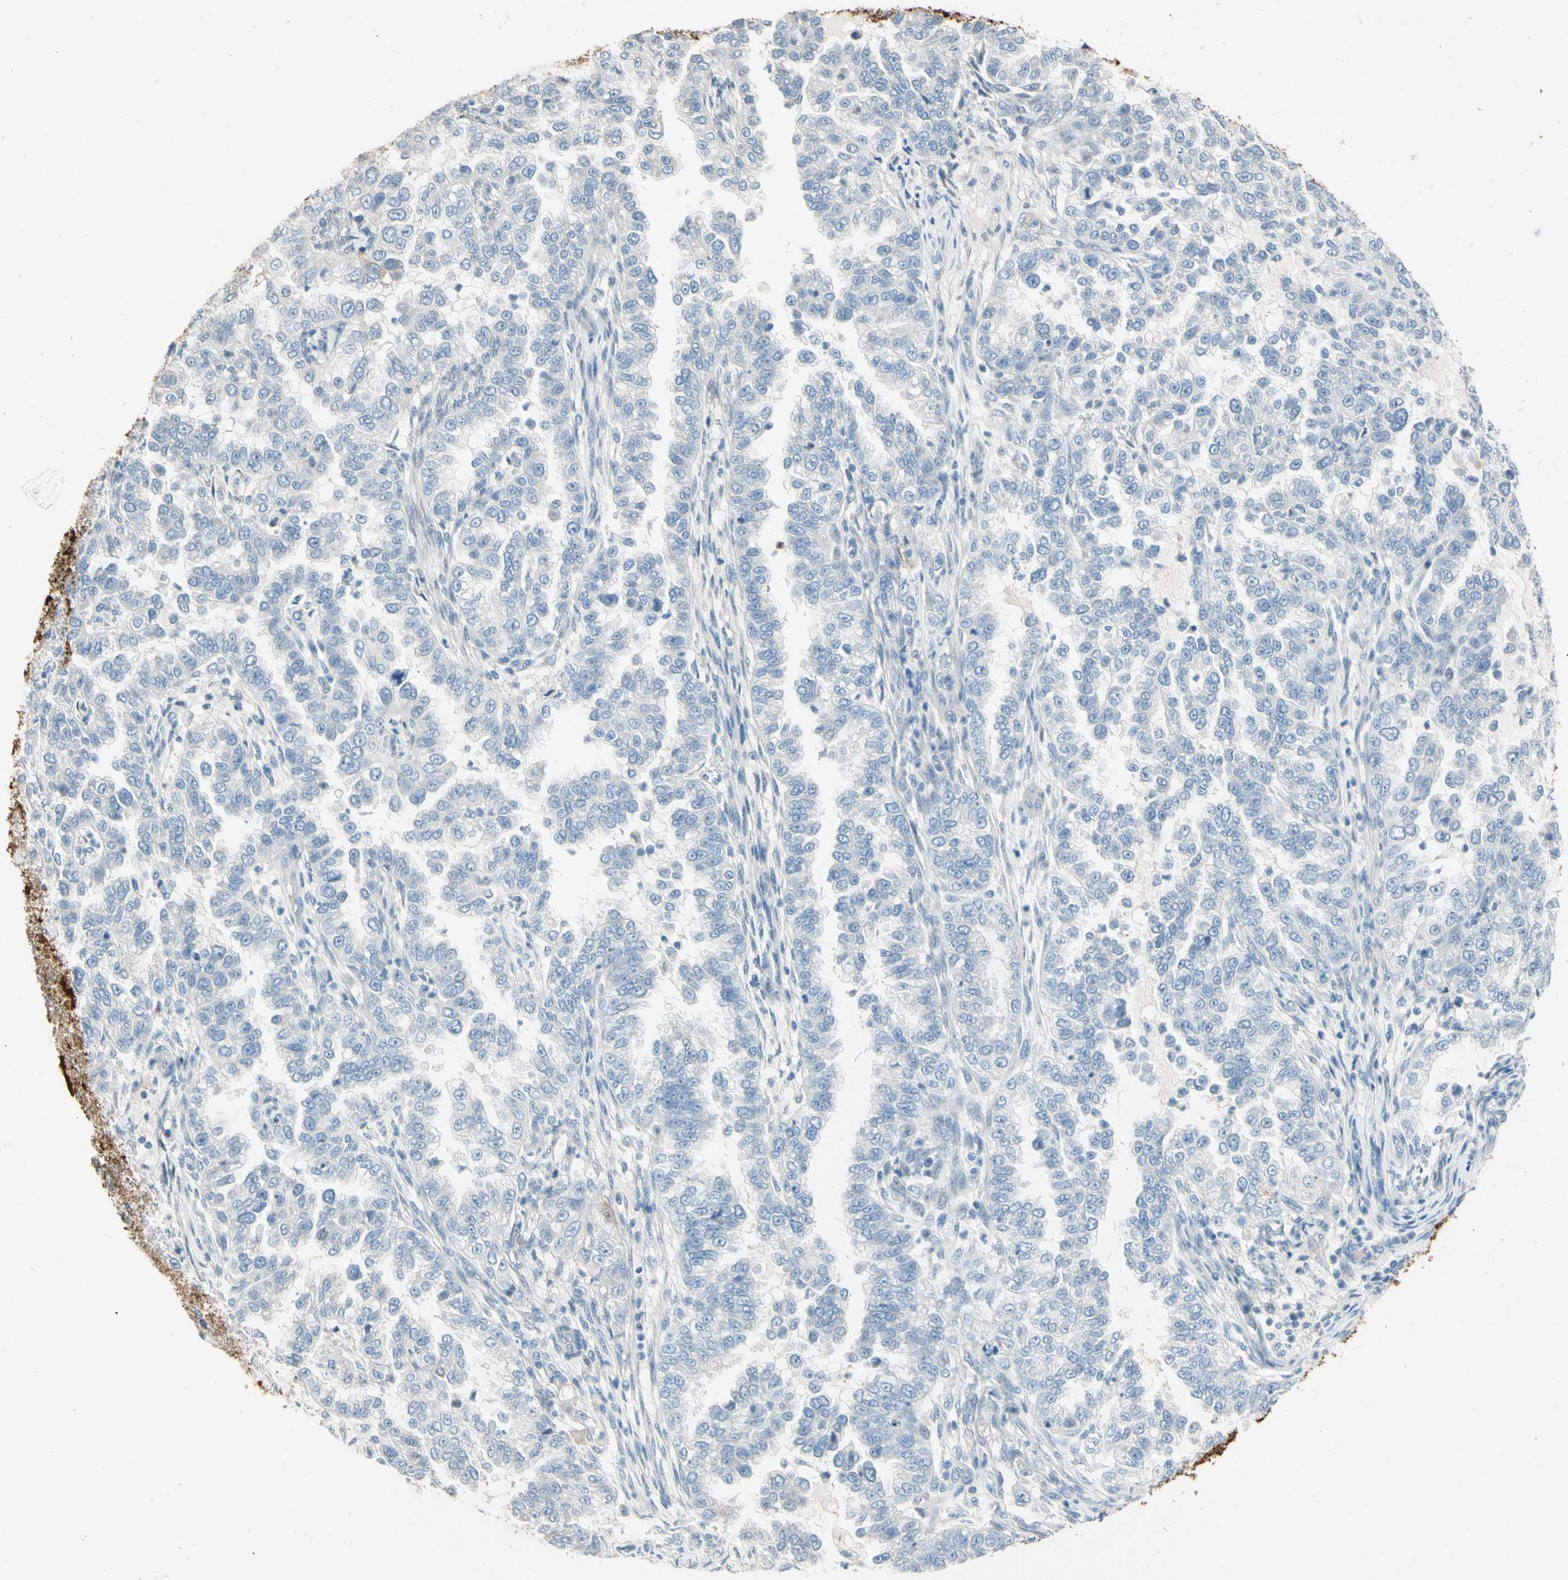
{"staining": {"intensity": "negative", "quantity": "none", "location": "none"}, "tissue": "endometrial cancer", "cell_type": "Tumor cells", "image_type": "cancer", "snomed": [{"axis": "morphology", "description": "Adenocarcinoma, NOS"}, {"axis": "topography", "description": "Endometrium"}], "caption": "Immunohistochemistry of human adenocarcinoma (endometrial) exhibits no expression in tumor cells. (DAB (3,3'-diaminobenzidine) immunohistochemistry with hematoxylin counter stain).", "gene": "STK40", "patient": {"sex": "female", "age": 85}}